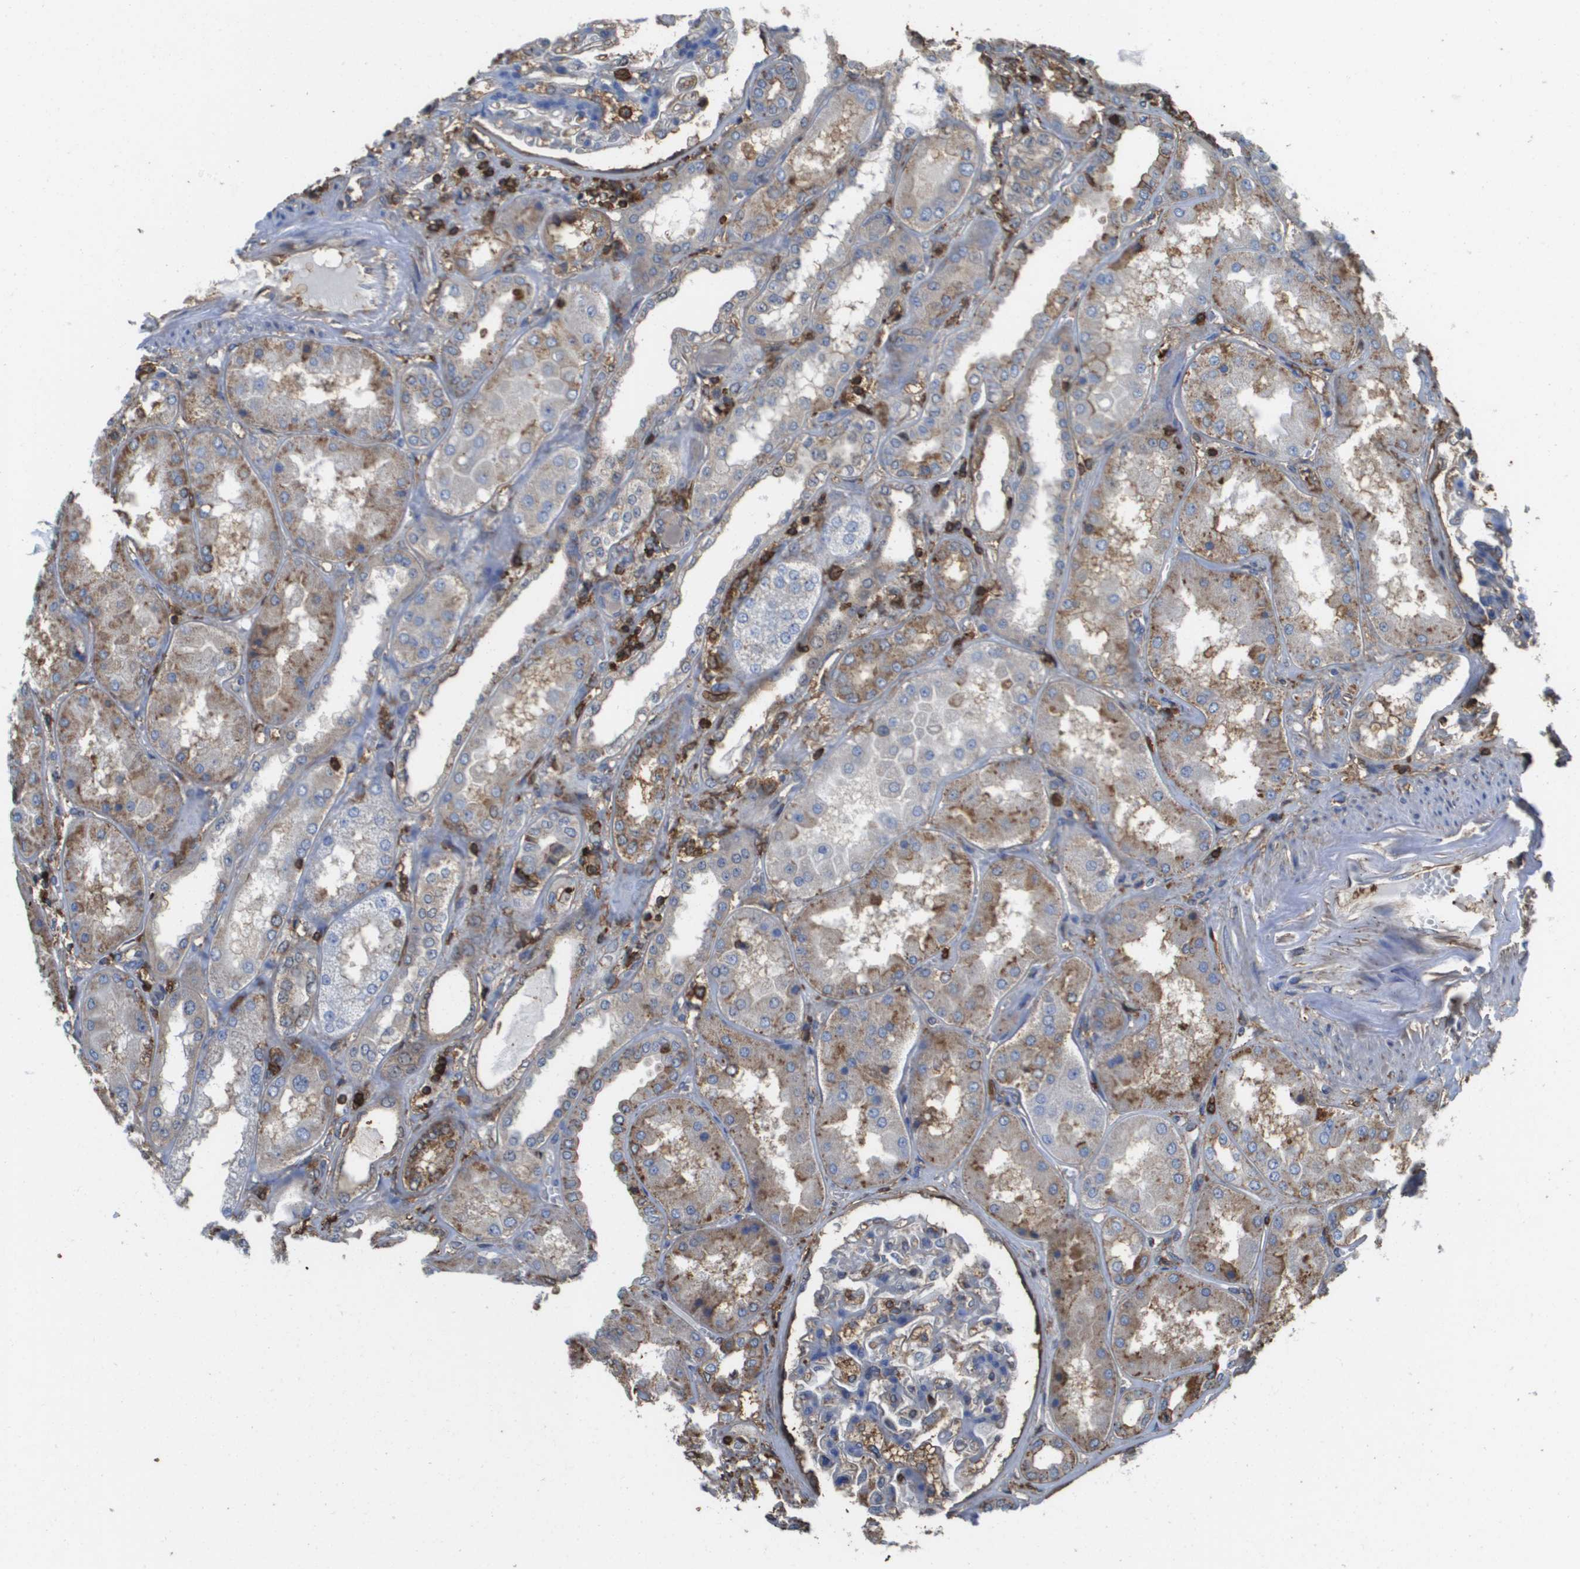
{"staining": {"intensity": "weak", "quantity": "<25%", "location": "cytoplasmic/membranous"}, "tissue": "kidney", "cell_type": "Cells in glomeruli", "image_type": "normal", "snomed": [{"axis": "morphology", "description": "Normal tissue, NOS"}, {"axis": "topography", "description": "Kidney"}], "caption": "A high-resolution histopathology image shows immunohistochemistry staining of unremarkable kidney, which demonstrates no significant positivity in cells in glomeruli.", "gene": "PASK", "patient": {"sex": "female", "age": 56}}